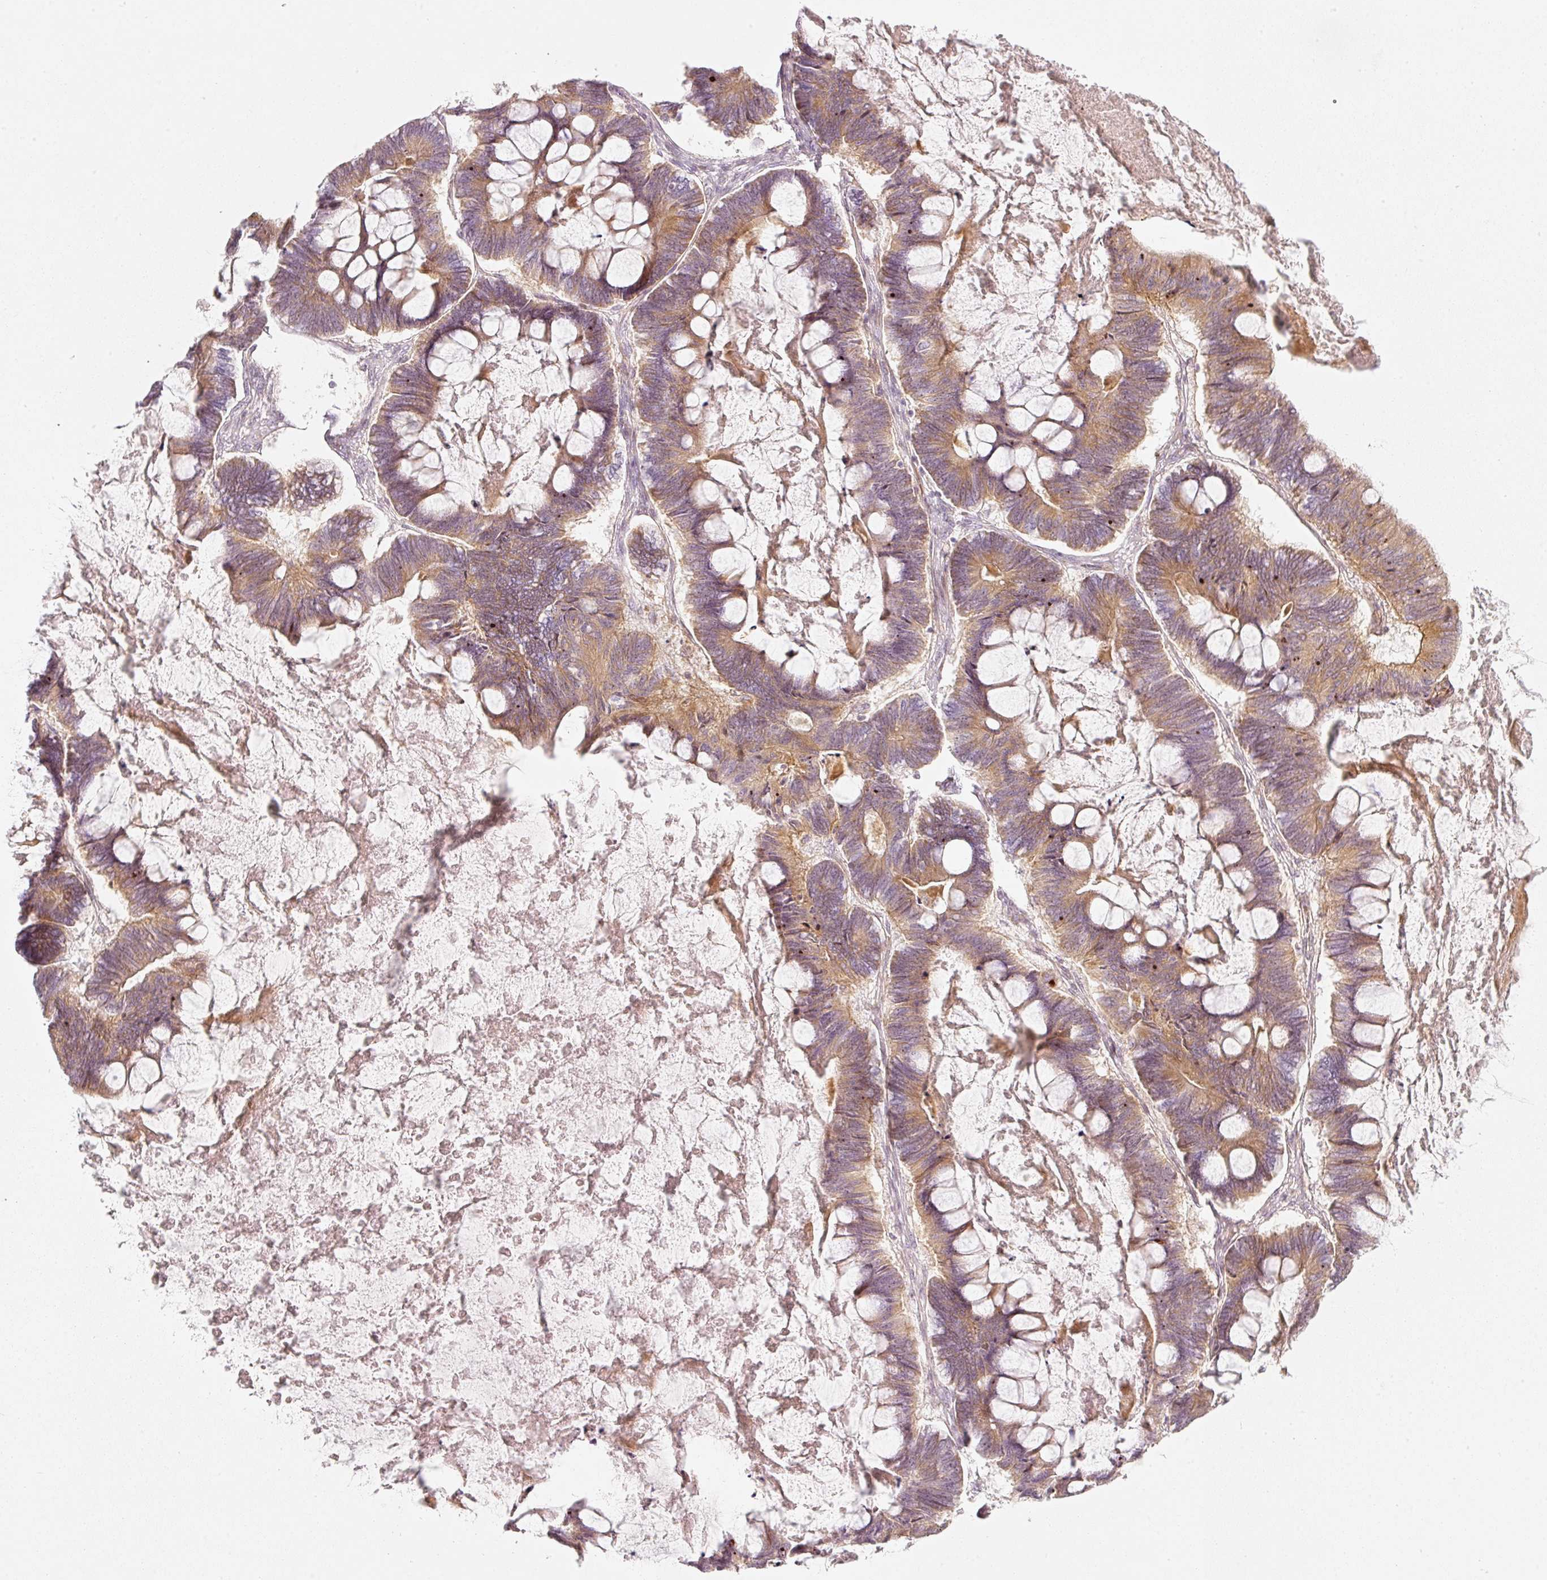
{"staining": {"intensity": "moderate", "quantity": ">75%", "location": "cytoplasmic/membranous"}, "tissue": "ovarian cancer", "cell_type": "Tumor cells", "image_type": "cancer", "snomed": [{"axis": "morphology", "description": "Cystadenocarcinoma, mucinous, NOS"}, {"axis": "topography", "description": "Ovary"}], "caption": "This is a micrograph of immunohistochemistry staining of mucinous cystadenocarcinoma (ovarian), which shows moderate positivity in the cytoplasmic/membranous of tumor cells.", "gene": "KCNQ1", "patient": {"sex": "female", "age": 61}}